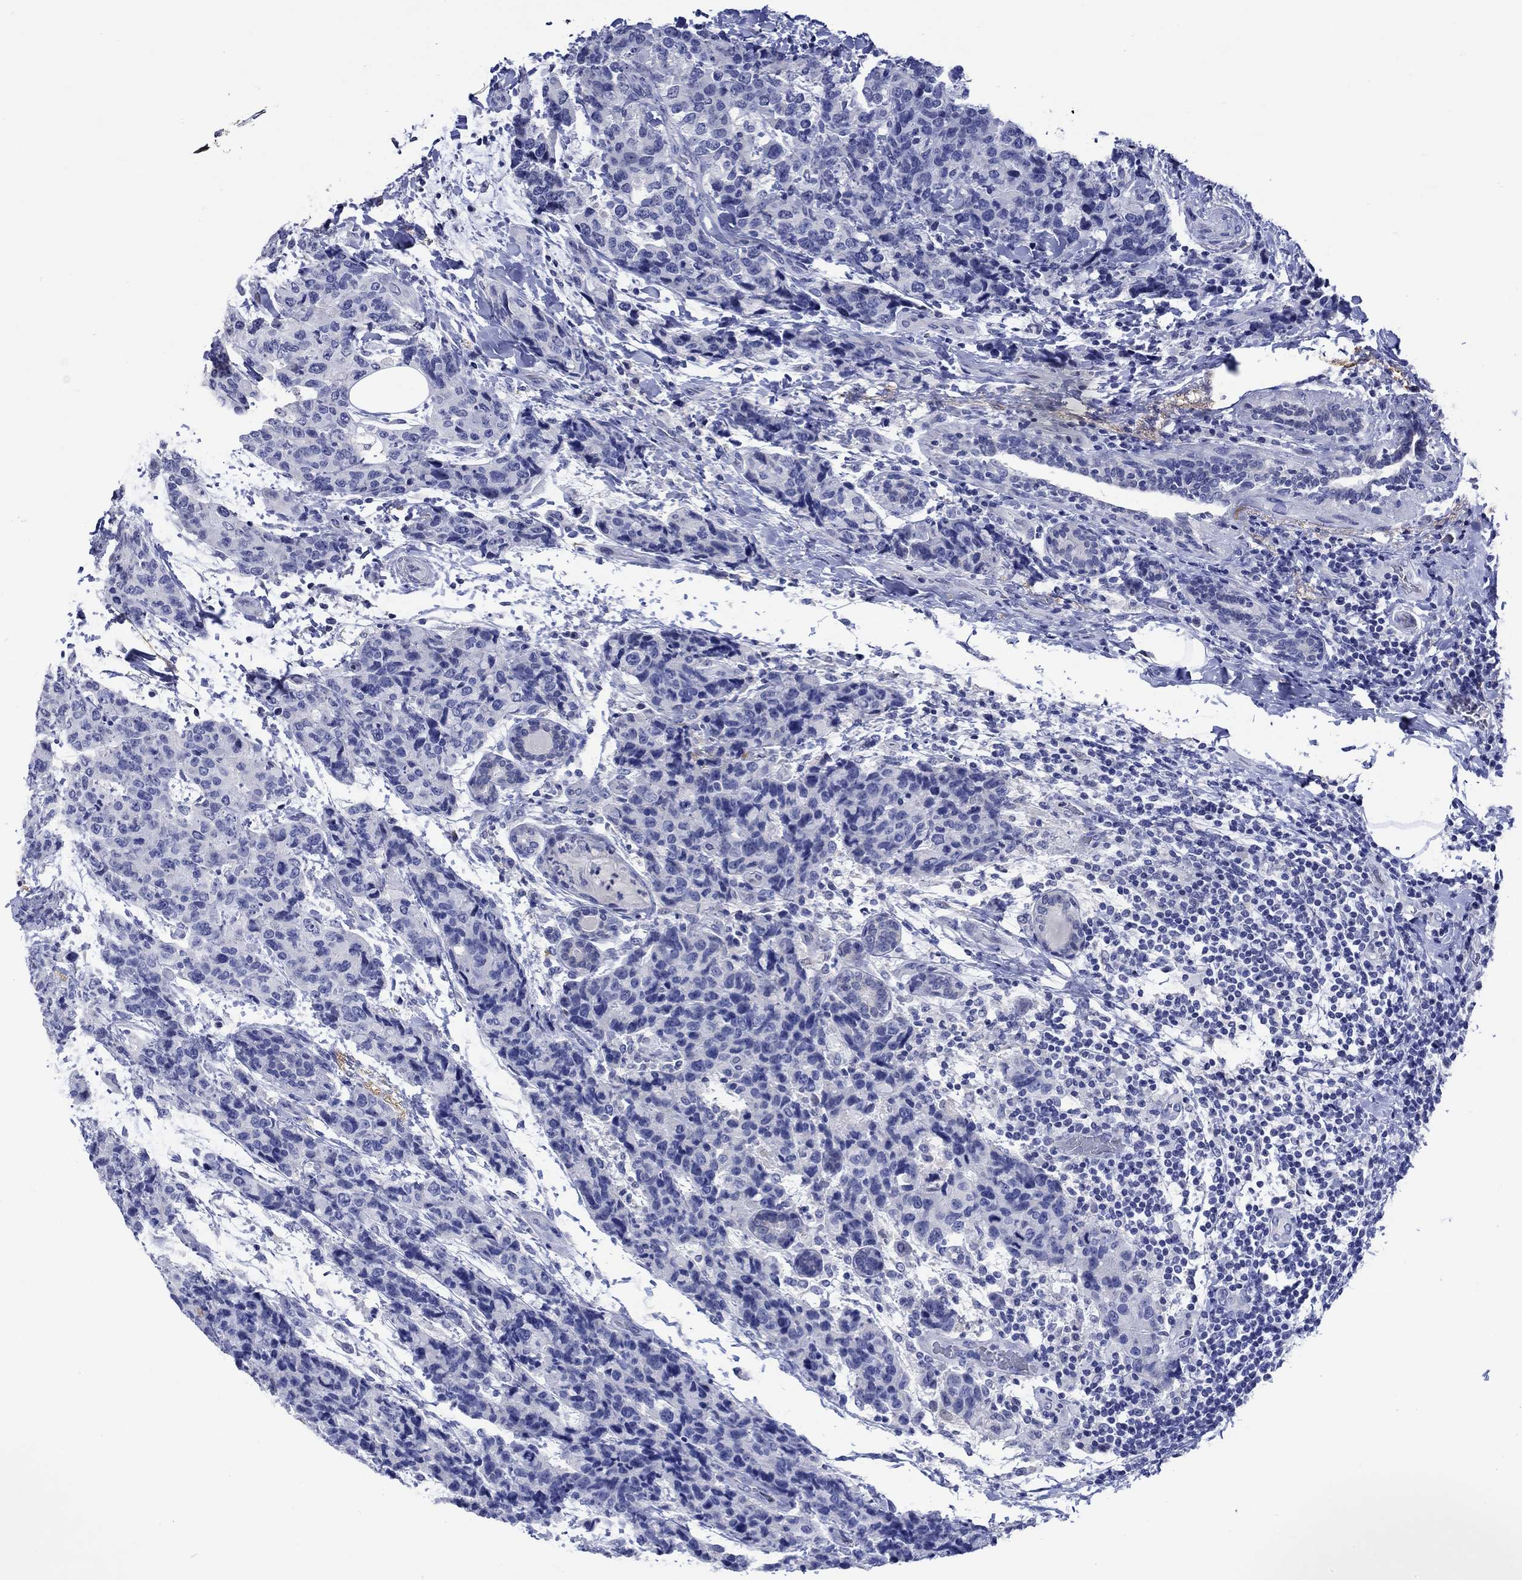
{"staining": {"intensity": "negative", "quantity": "none", "location": "none"}, "tissue": "breast cancer", "cell_type": "Tumor cells", "image_type": "cancer", "snomed": [{"axis": "morphology", "description": "Lobular carcinoma"}, {"axis": "topography", "description": "Breast"}], "caption": "The IHC image has no significant expression in tumor cells of lobular carcinoma (breast) tissue.", "gene": "KLHL35", "patient": {"sex": "female", "age": 59}}